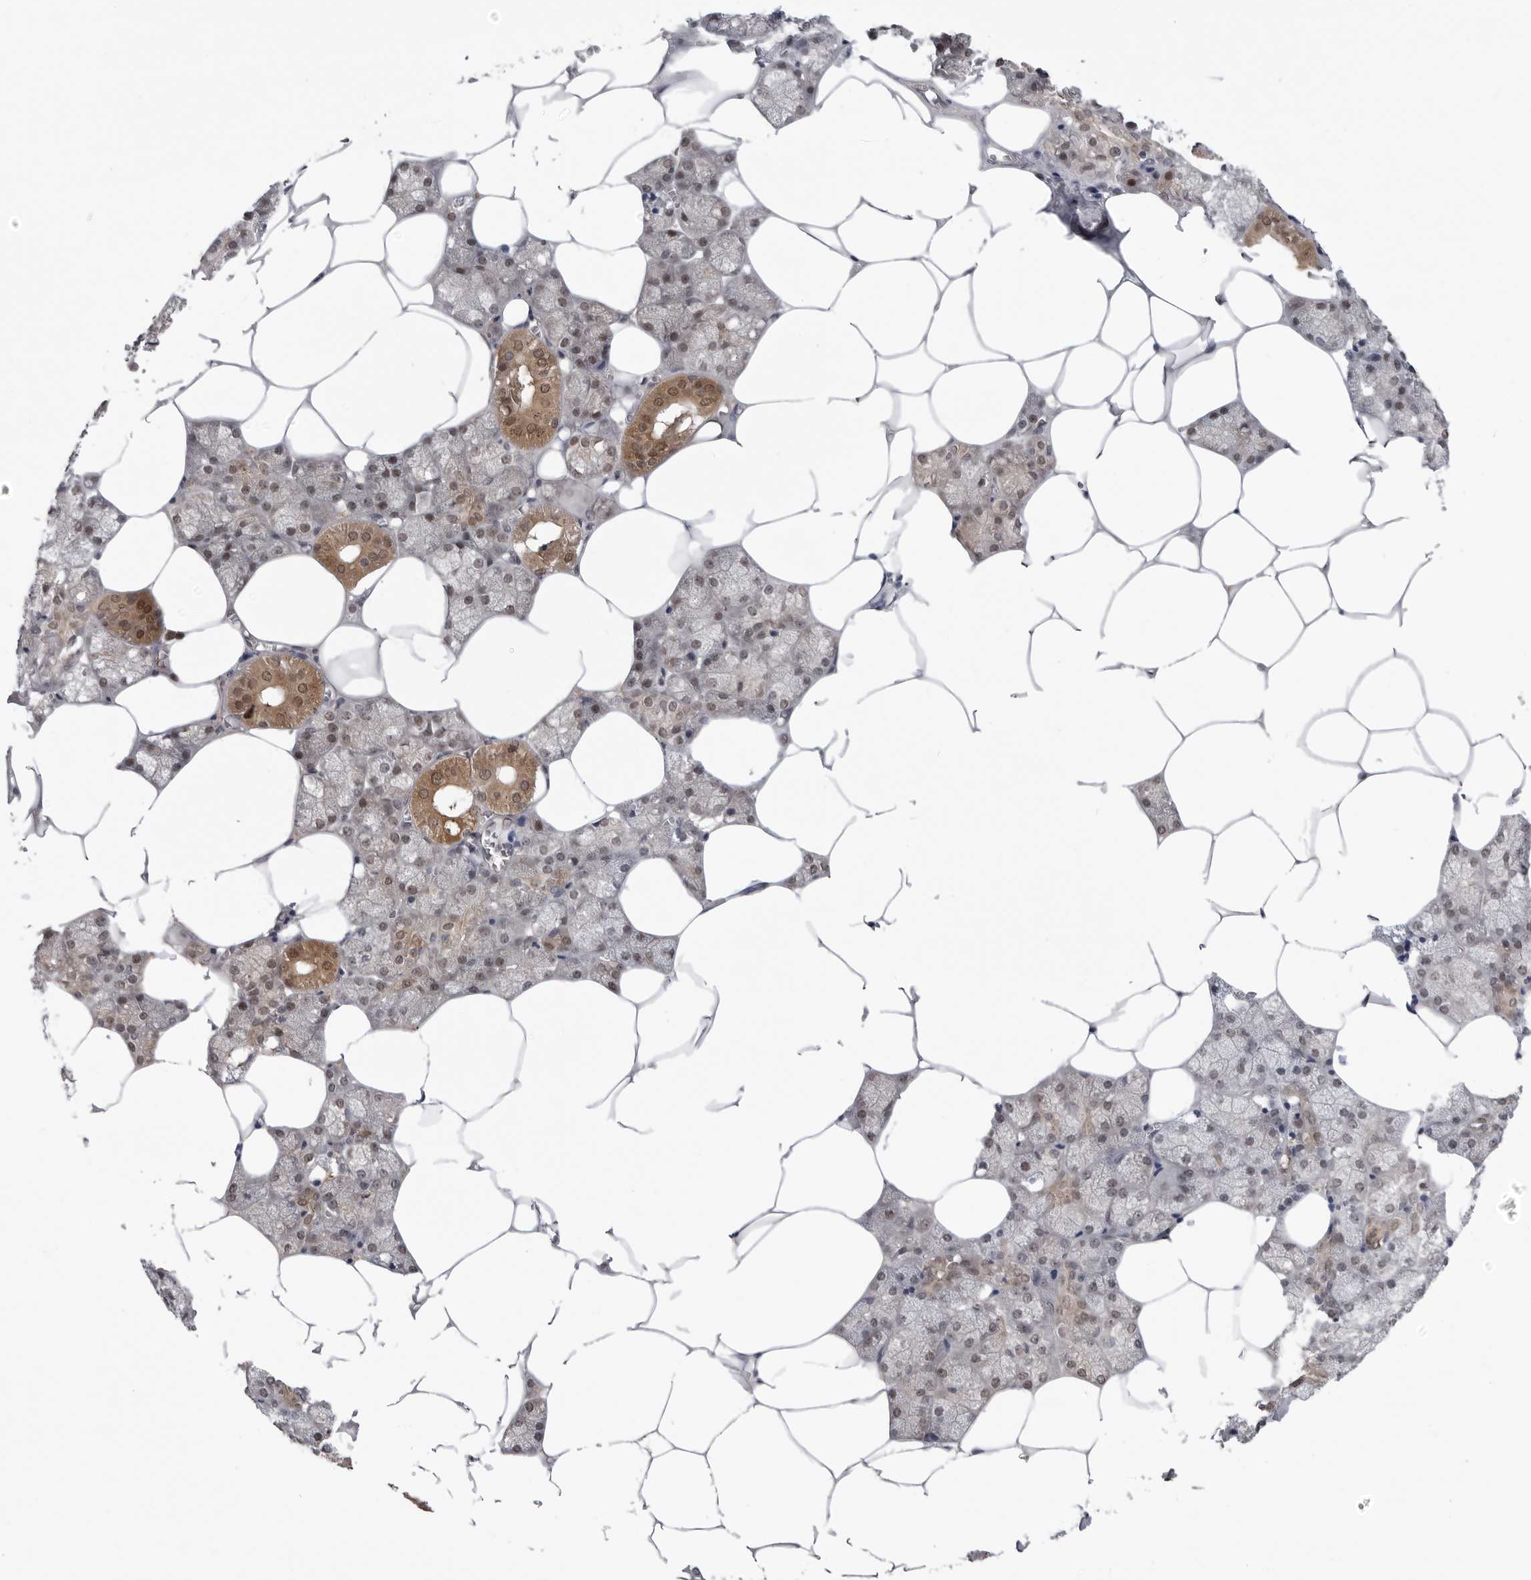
{"staining": {"intensity": "moderate", "quantity": "<25%", "location": "cytoplasmic/membranous,nuclear"}, "tissue": "salivary gland", "cell_type": "Glandular cells", "image_type": "normal", "snomed": [{"axis": "morphology", "description": "Normal tissue, NOS"}, {"axis": "topography", "description": "Salivary gland"}], "caption": "Immunohistochemistry (DAB (3,3'-diaminobenzidine)) staining of unremarkable salivary gland reveals moderate cytoplasmic/membranous,nuclear protein expression in about <25% of glandular cells. (Brightfield microscopy of DAB IHC at high magnification).", "gene": "PNPO", "patient": {"sex": "male", "age": 62}}